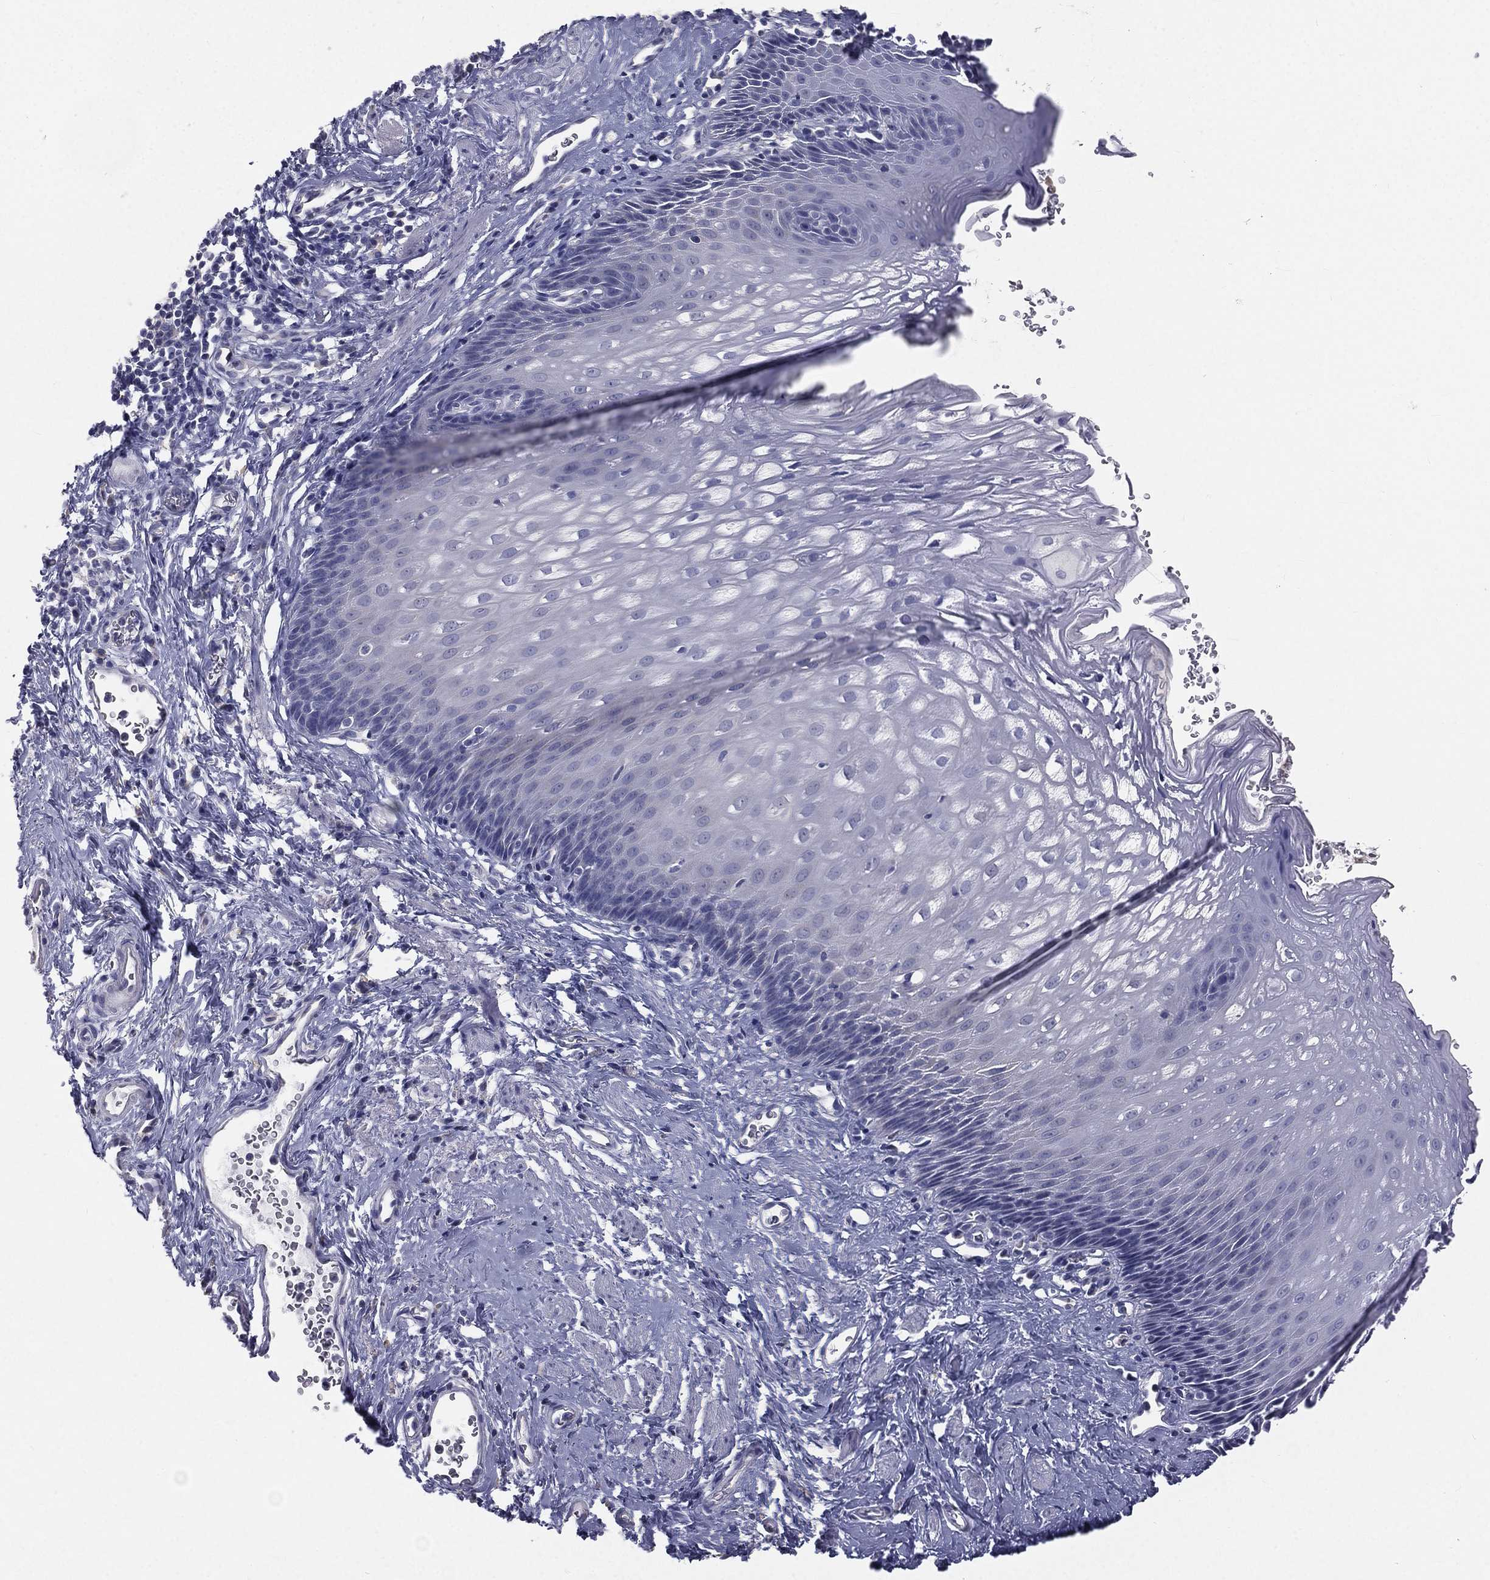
{"staining": {"intensity": "negative", "quantity": "none", "location": "none"}, "tissue": "esophagus", "cell_type": "Squamous epithelial cells", "image_type": "normal", "snomed": [{"axis": "morphology", "description": "Normal tissue, NOS"}, {"axis": "topography", "description": "Esophagus"}], "caption": "A high-resolution histopathology image shows IHC staining of benign esophagus, which demonstrates no significant positivity in squamous epithelial cells. Brightfield microscopy of immunohistochemistry (IHC) stained with DAB (3,3'-diaminobenzidine) (brown) and hematoxylin (blue), captured at high magnification.", "gene": "MUC13", "patient": {"sex": "male", "age": 64}}